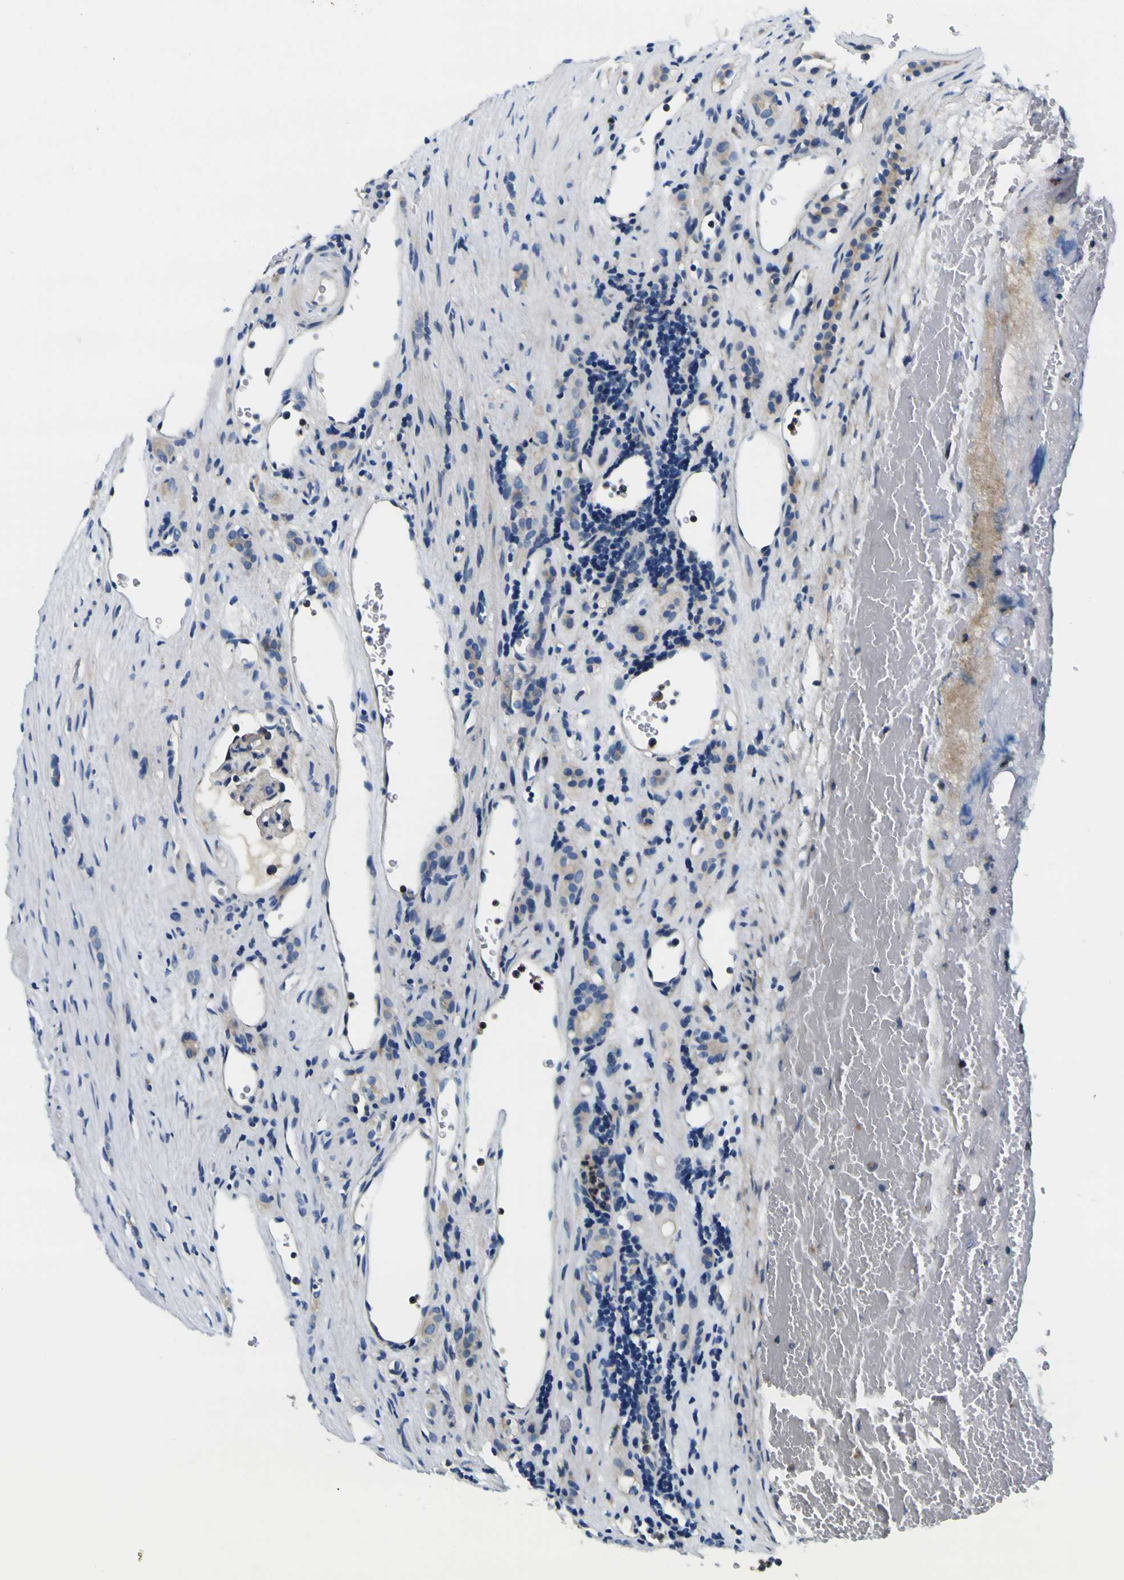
{"staining": {"intensity": "weak", "quantity": "<25%", "location": "cytoplasmic/membranous"}, "tissue": "renal cancer", "cell_type": "Tumor cells", "image_type": "cancer", "snomed": [{"axis": "morphology", "description": "Adenocarcinoma, NOS"}, {"axis": "topography", "description": "Kidney"}], "caption": "DAB (3,3'-diaminobenzidine) immunohistochemical staining of renal cancer (adenocarcinoma) demonstrates no significant expression in tumor cells.", "gene": "CLSTN1", "patient": {"sex": "female", "age": 69}}